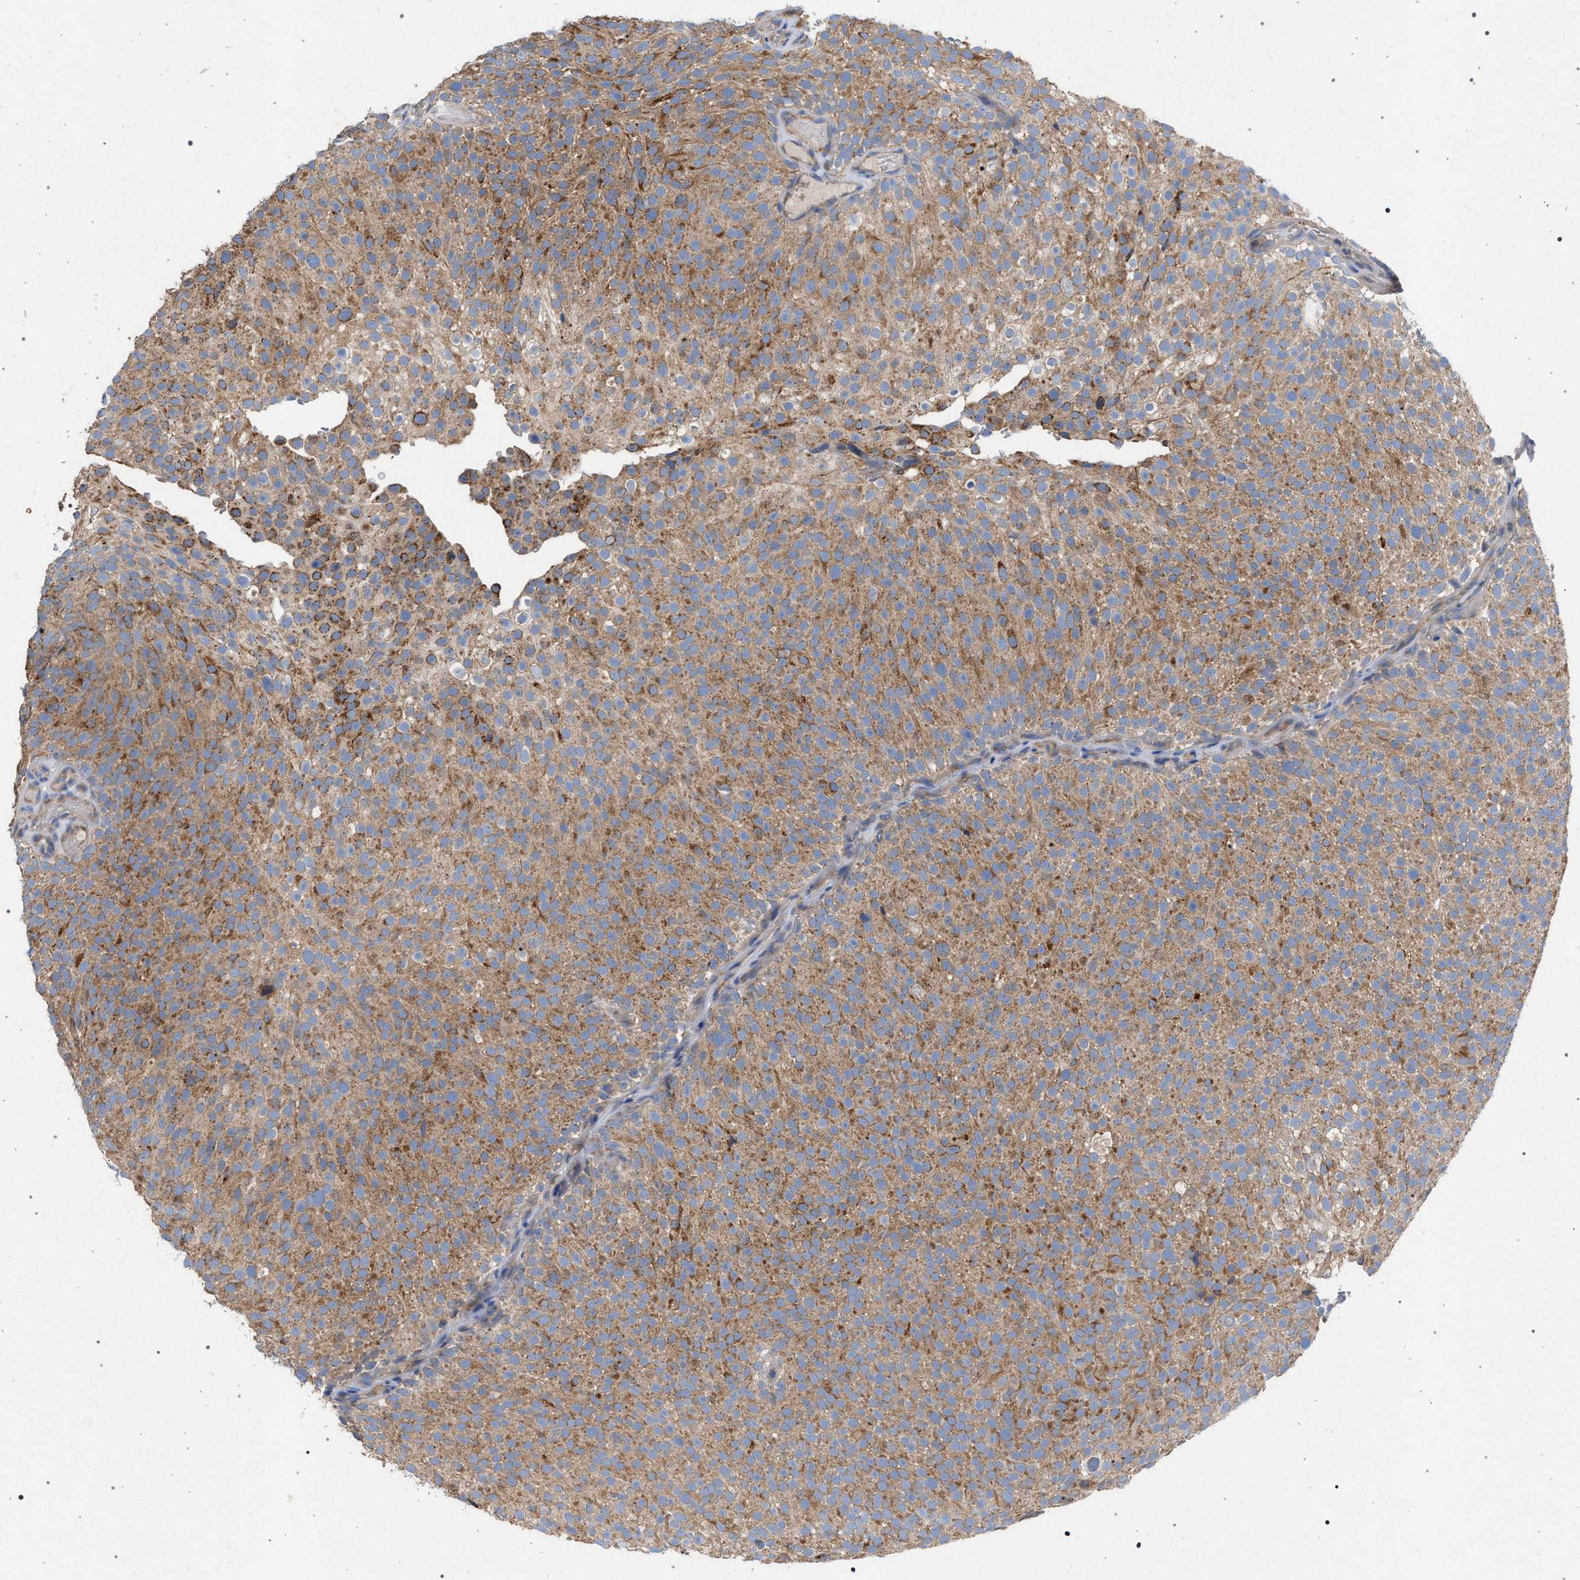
{"staining": {"intensity": "moderate", "quantity": ">75%", "location": "cytoplasmic/membranous"}, "tissue": "urothelial cancer", "cell_type": "Tumor cells", "image_type": "cancer", "snomed": [{"axis": "morphology", "description": "Urothelial carcinoma, Low grade"}, {"axis": "topography", "description": "Urinary bladder"}], "caption": "Protein staining of low-grade urothelial carcinoma tissue shows moderate cytoplasmic/membranous positivity in approximately >75% of tumor cells.", "gene": "VPS13A", "patient": {"sex": "male", "age": 78}}